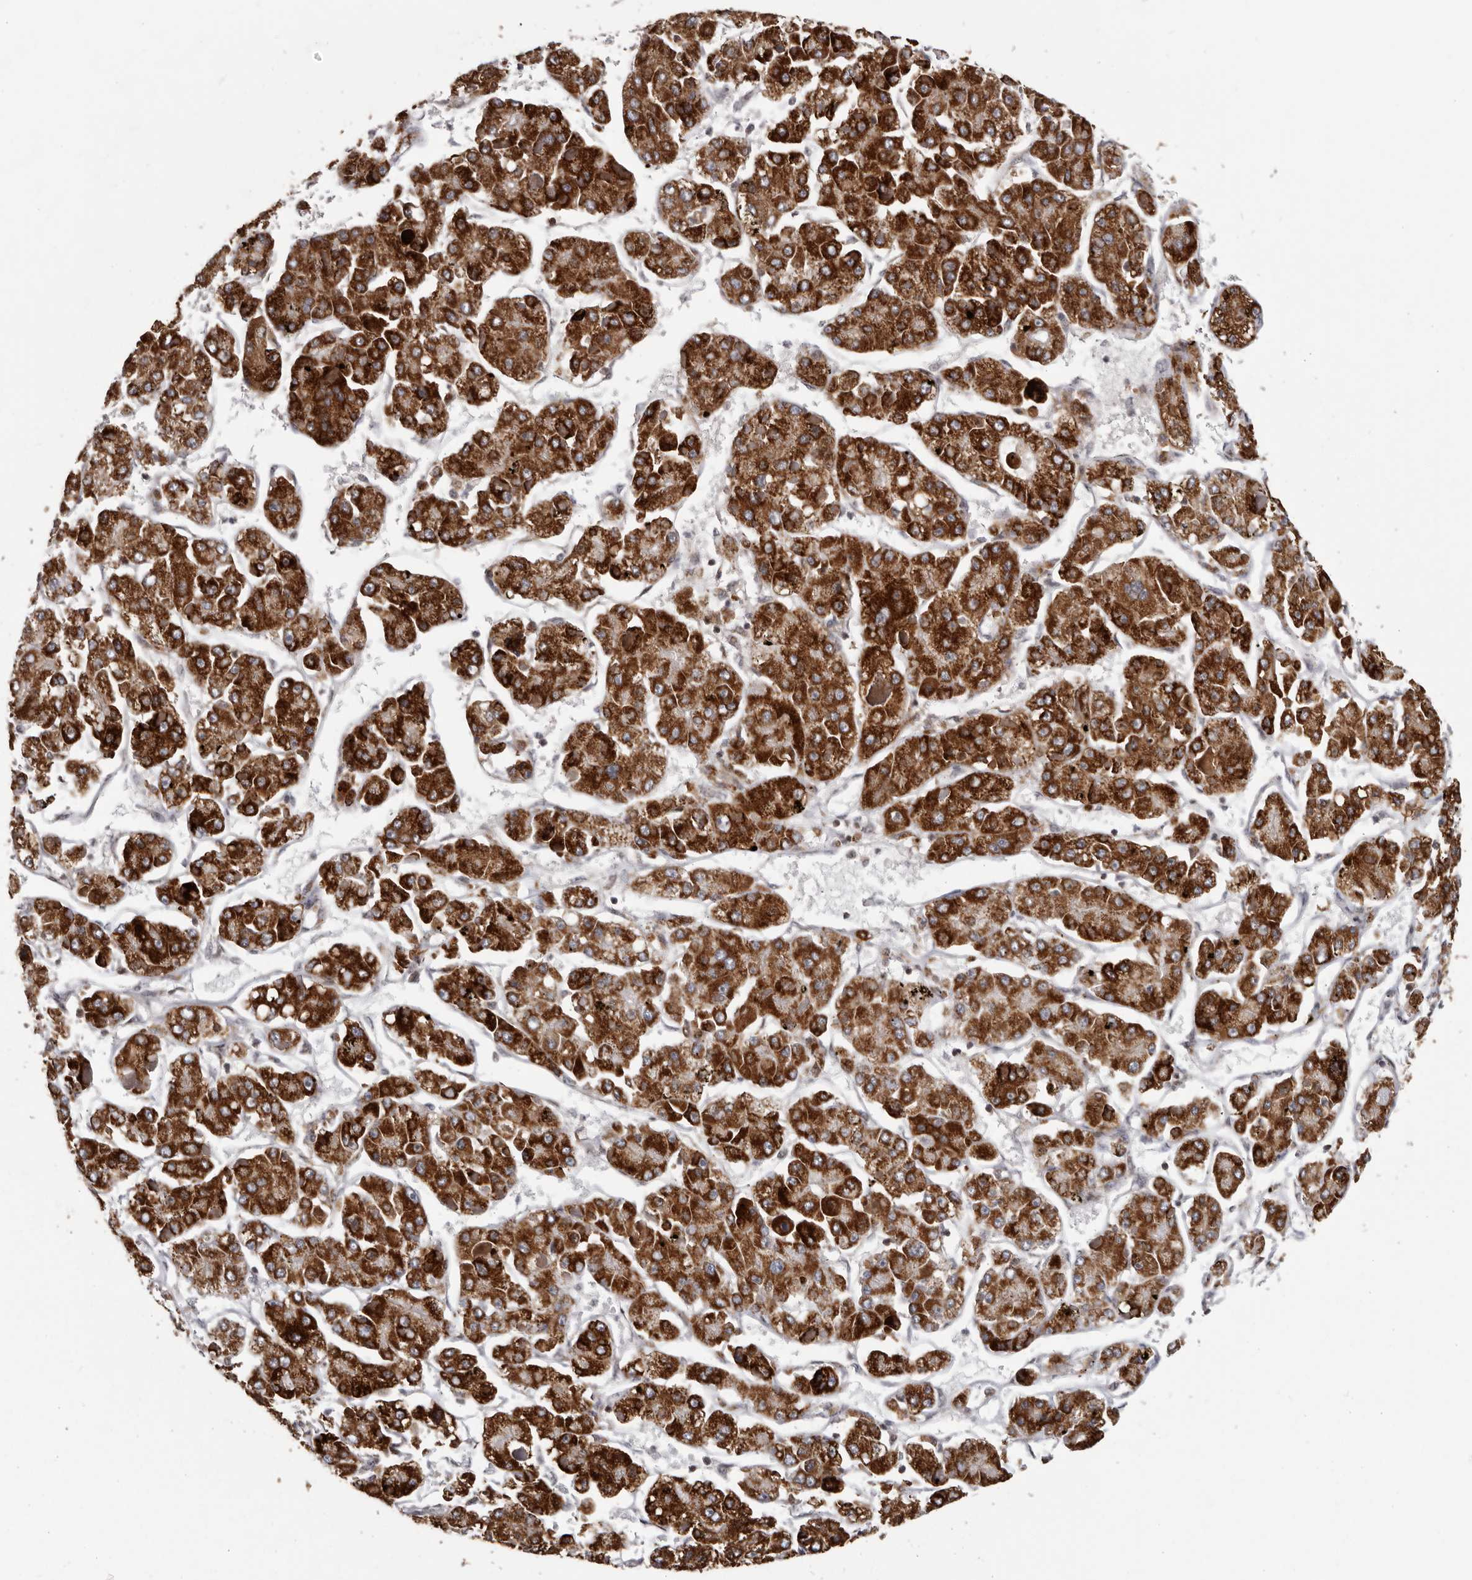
{"staining": {"intensity": "strong", "quantity": ">75%", "location": "cytoplasmic/membranous"}, "tissue": "liver cancer", "cell_type": "Tumor cells", "image_type": "cancer", "snomed": [{"axis": "morphology", "description": "Carcinoma, Hepatocellular, NOS"}, {"axis": "topography", "description": "Liver"}], "caption": "Protein expression analysis of human hepatocellular carcinoma (liver) reveals strong cytoplasmic/membranous staining in approximately >75% of tumor cells.", "gene": "C17orf99", "patient": {"sex": "female", "age": 73}}